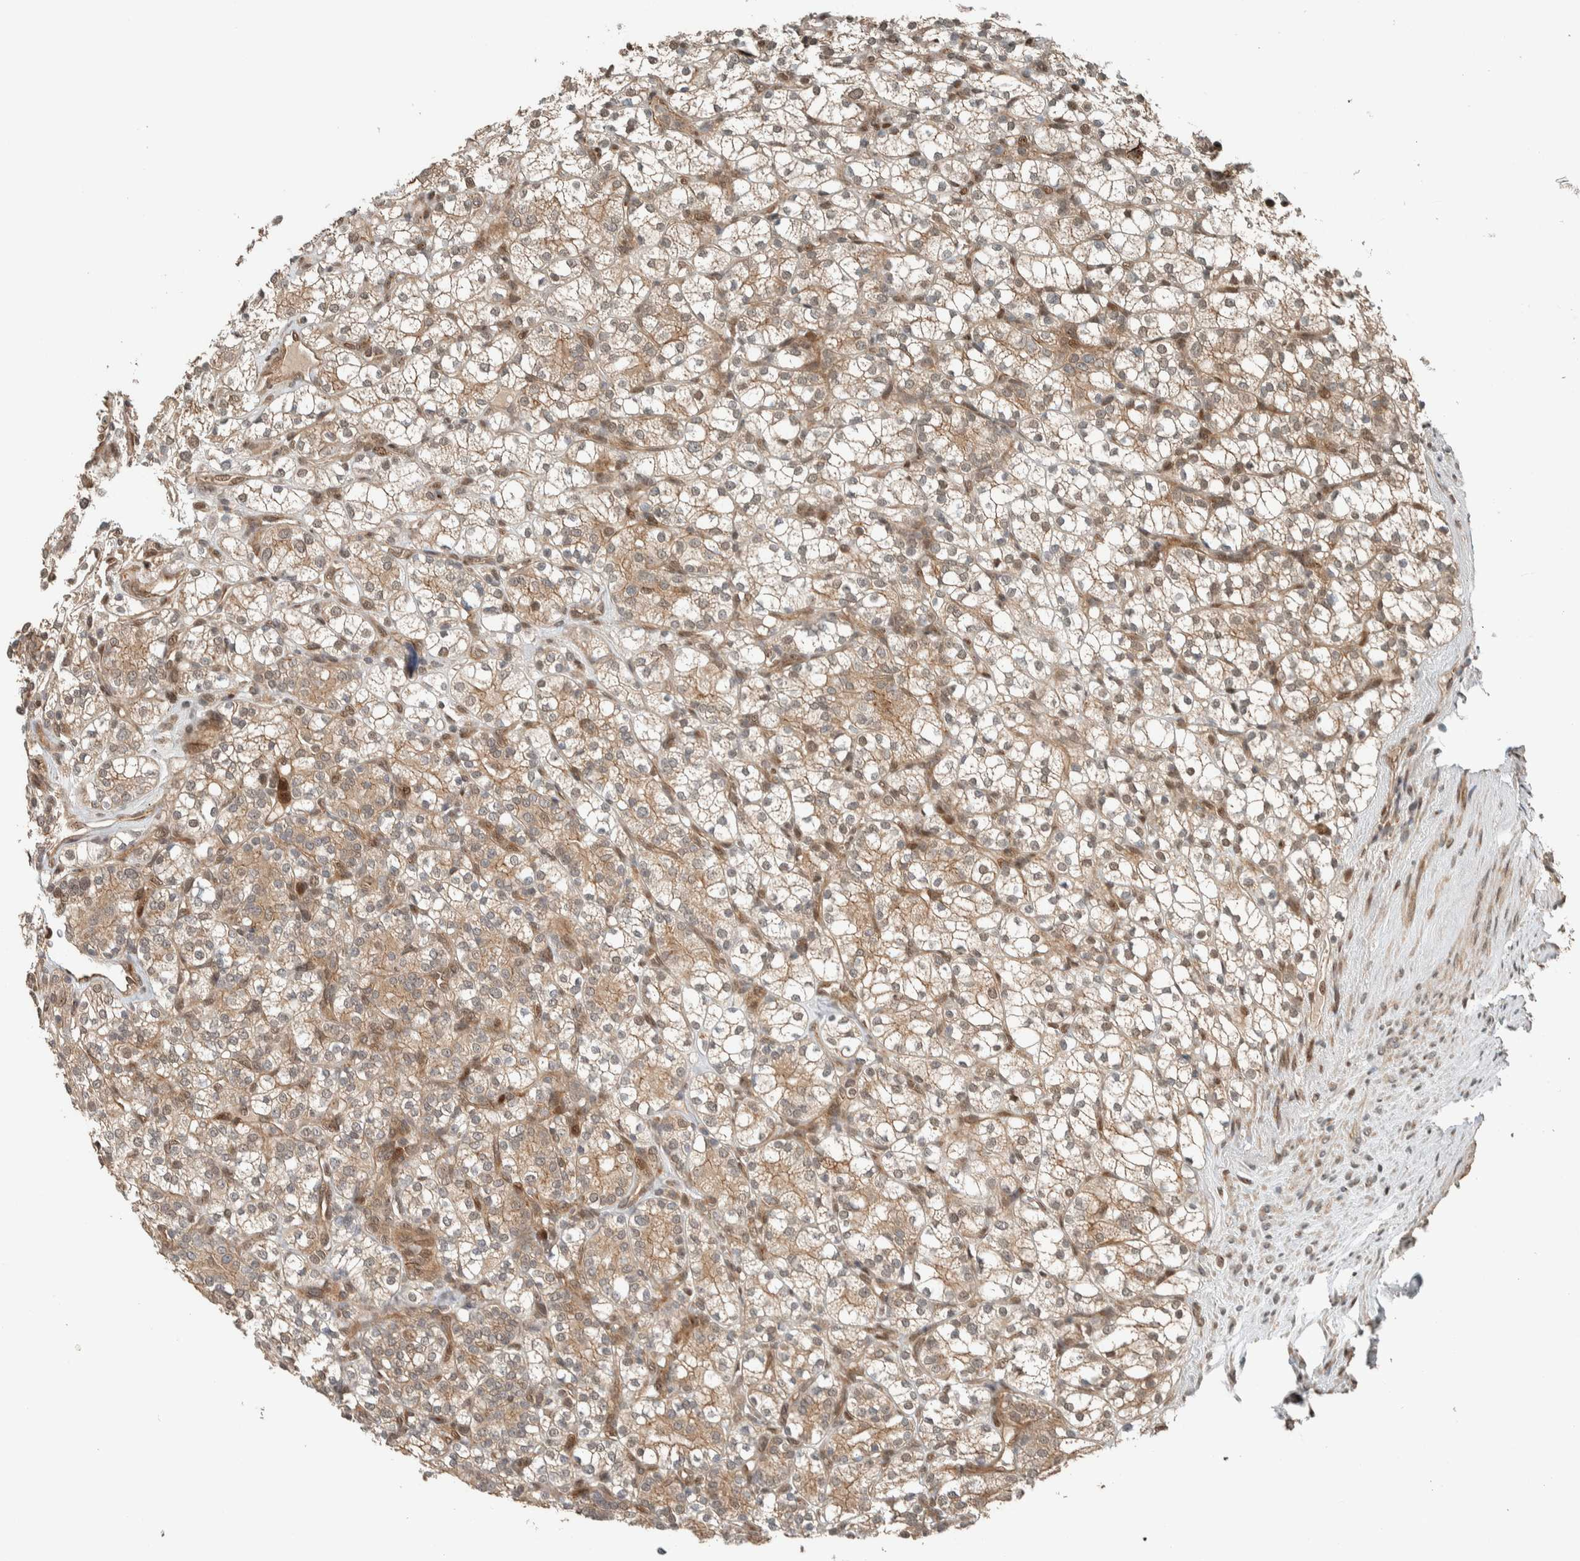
{"staining": {"intensity": "weak", "quantity": "25%-75%", "location": "cytoplasmic/membranous,nuclear"}, "tissue": "renal cancer", "cell_type": "Tumor cells", "image_type": "cancer", "snomed": [{"axis": "morphology", "description": "Adenocarcinoma, NOS"}, {"axis": "topography", "description": "Kidney"}], "caption": "Protein analysis of renal cancer (adenocarcinoma) tissue demonstrates weak cytoplasmic/membranous and nuclear staining in approximately 25%-75% of tumor cells. (DAB (3,3'-diaminobenzidine) IHC, brown staining for protein, blue staining for nuclei).", "gene": "STXBP4", "patient": {"sex": "male", "age": 77}}